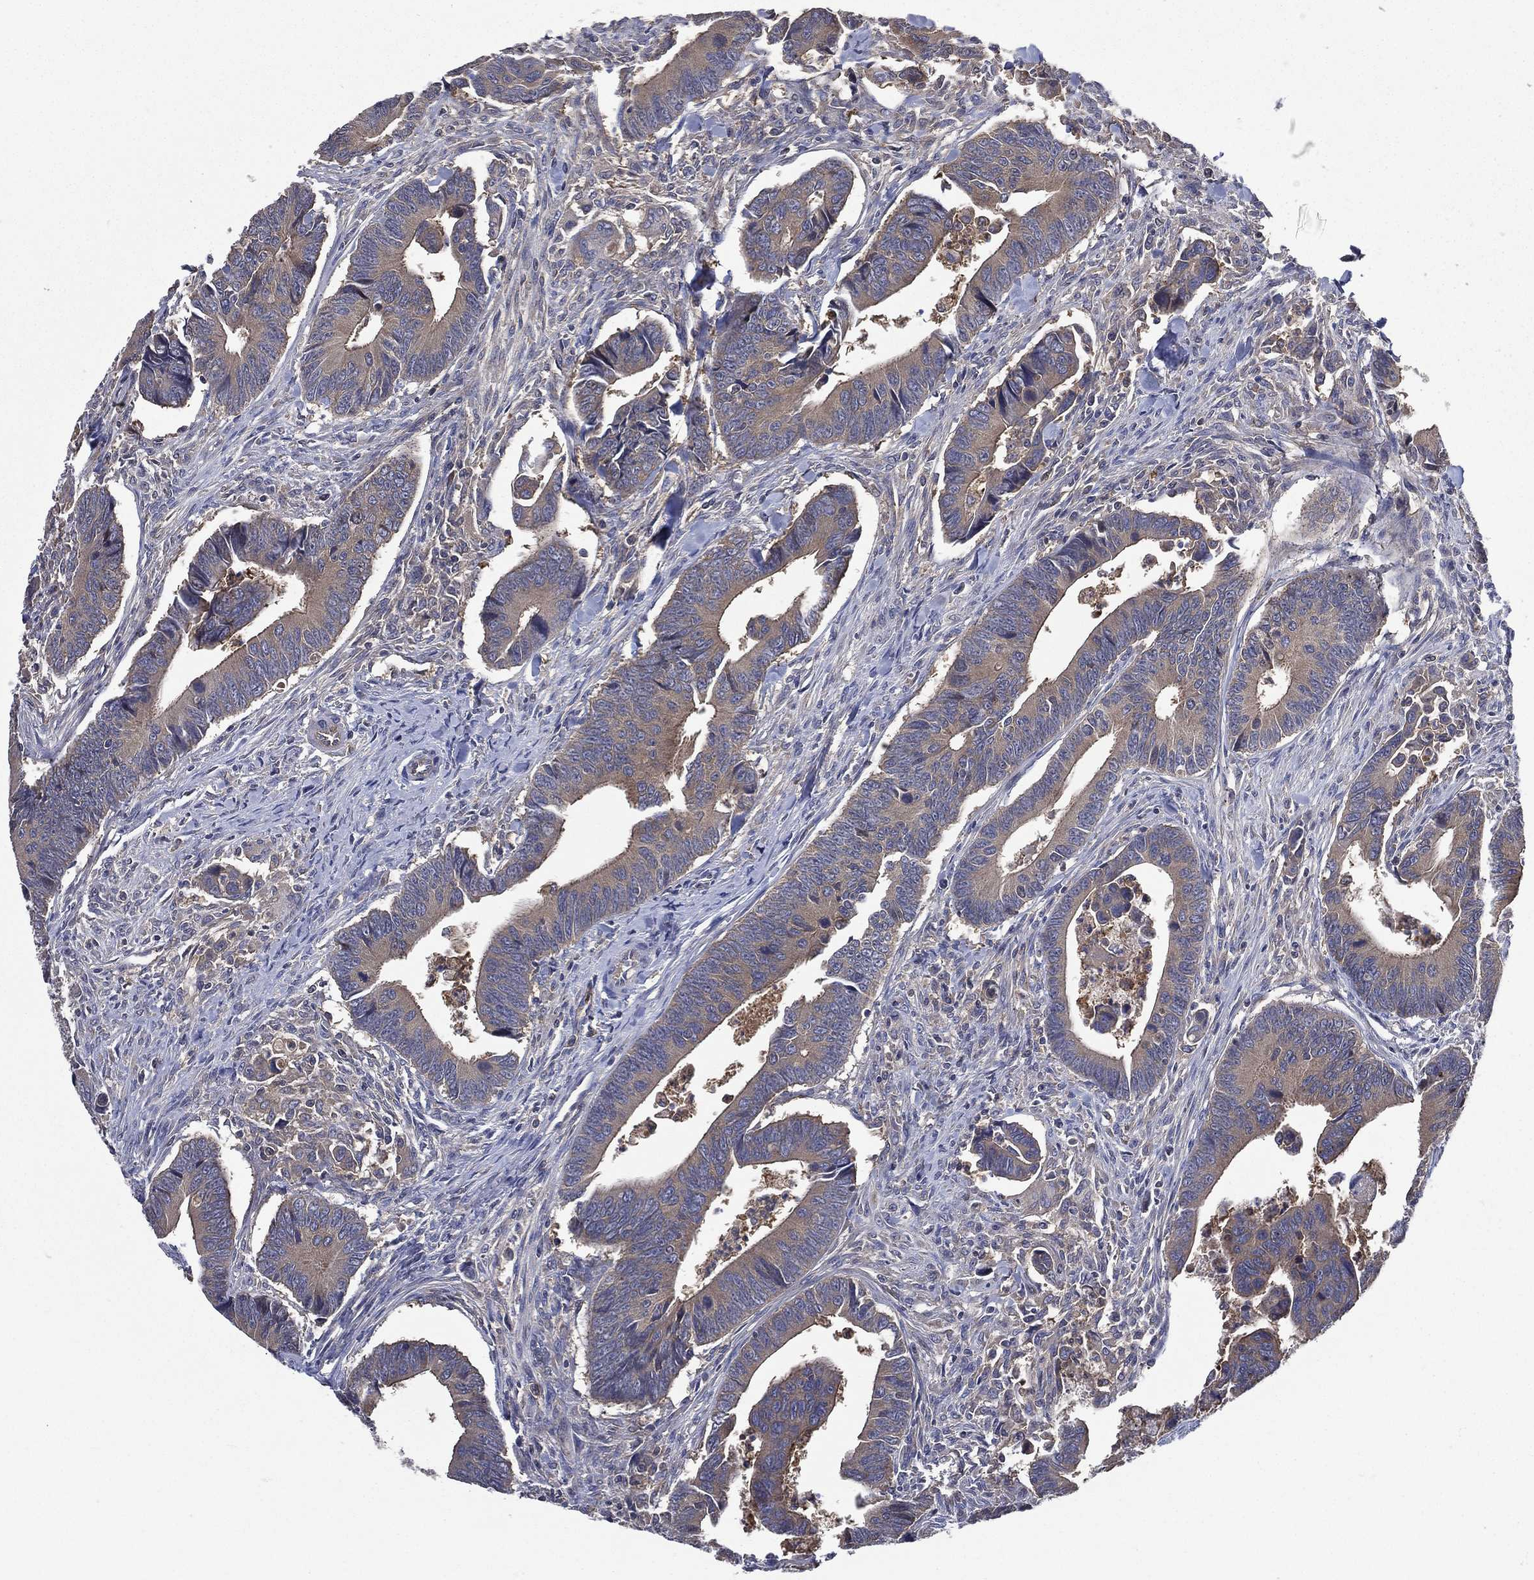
{"staining": {"intensity": "strong", "quantity": "25%-75%", "location": "cytoplasmic/membranous"}, "tissue": "colorectal cancer", "cell_type": "Tumor cells", "image_type": "cancer", "snomed": [{"axis": "morphology", "description": "Adenocarcinoma, NOS"}, {"axis": "topography", "description": "Rectum"}], "caption": "A brown stain labels strong cytoplasmic/membranous positivity of a protein in adenocarcinoma (colorectal) tumor cells. (DAB (3,3'-diaminobenzidine) IHC with brightfield microscopy, high magnification).", "gene": "SMPD3", "patient": {"sex": "male", "age": 67}}